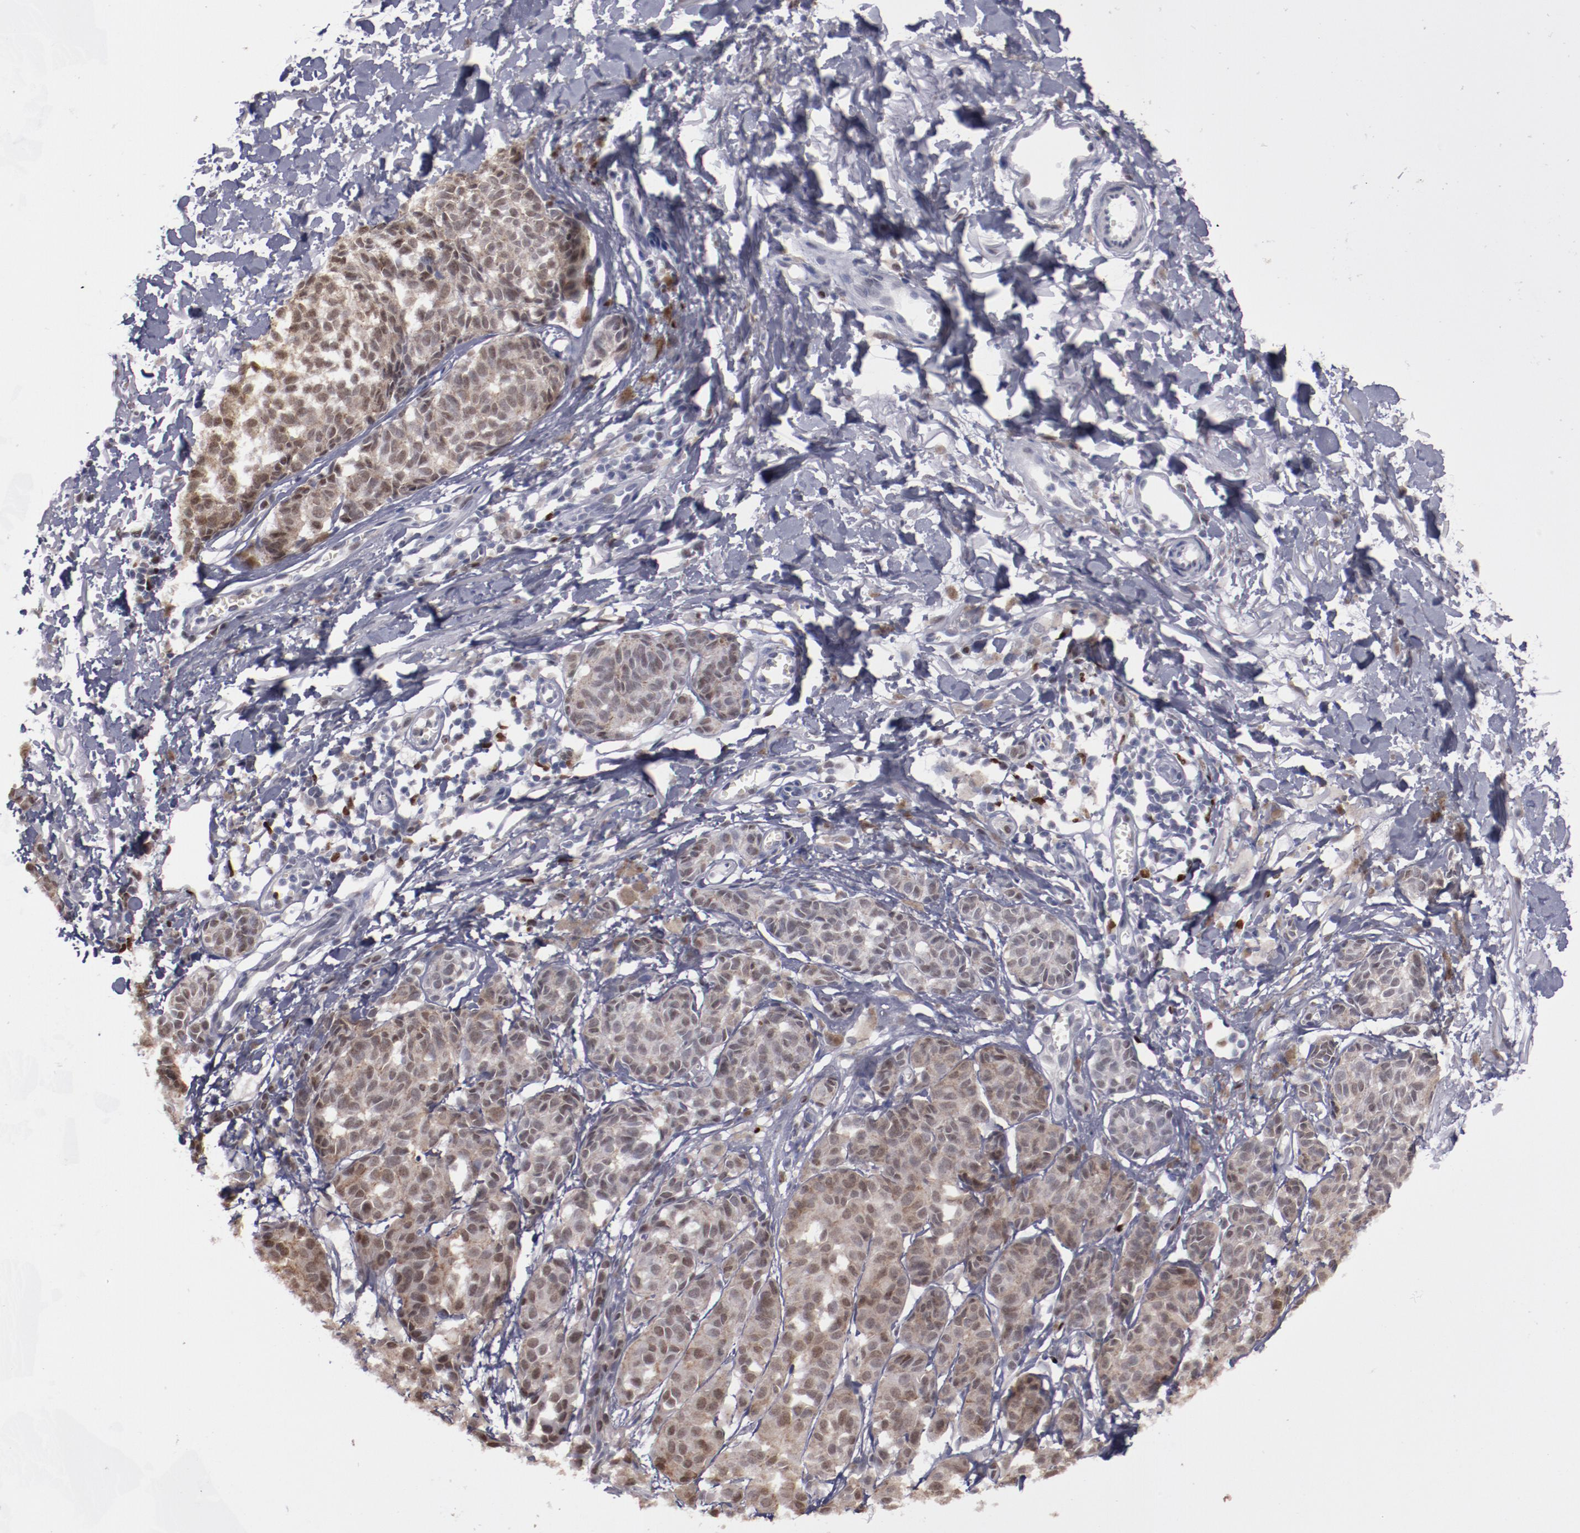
{"staining": {"intensity": "moderate", "quantity": "25%-75%", "location": "cytoplasmic/membranous,nuclear"}, "tissue": "melanoma", "cell_type": "Tumor cells", "image_type": "cancer", "snomed": [{"axis": "morphology", "description": "Malignant melanoma, NOS"}, {"axis": "topography", "description": "Skin"}], "caption": "Moderate cytoplasmic/membranous and nuclear expression is identified in approximately 25%-75% of tumor cells in malignant melanoma. (DAB IHC, brown staining for protein, blue staining for nuclei).", "gene": "IRF4", "patient": {"sex": "male", "age": 76}}